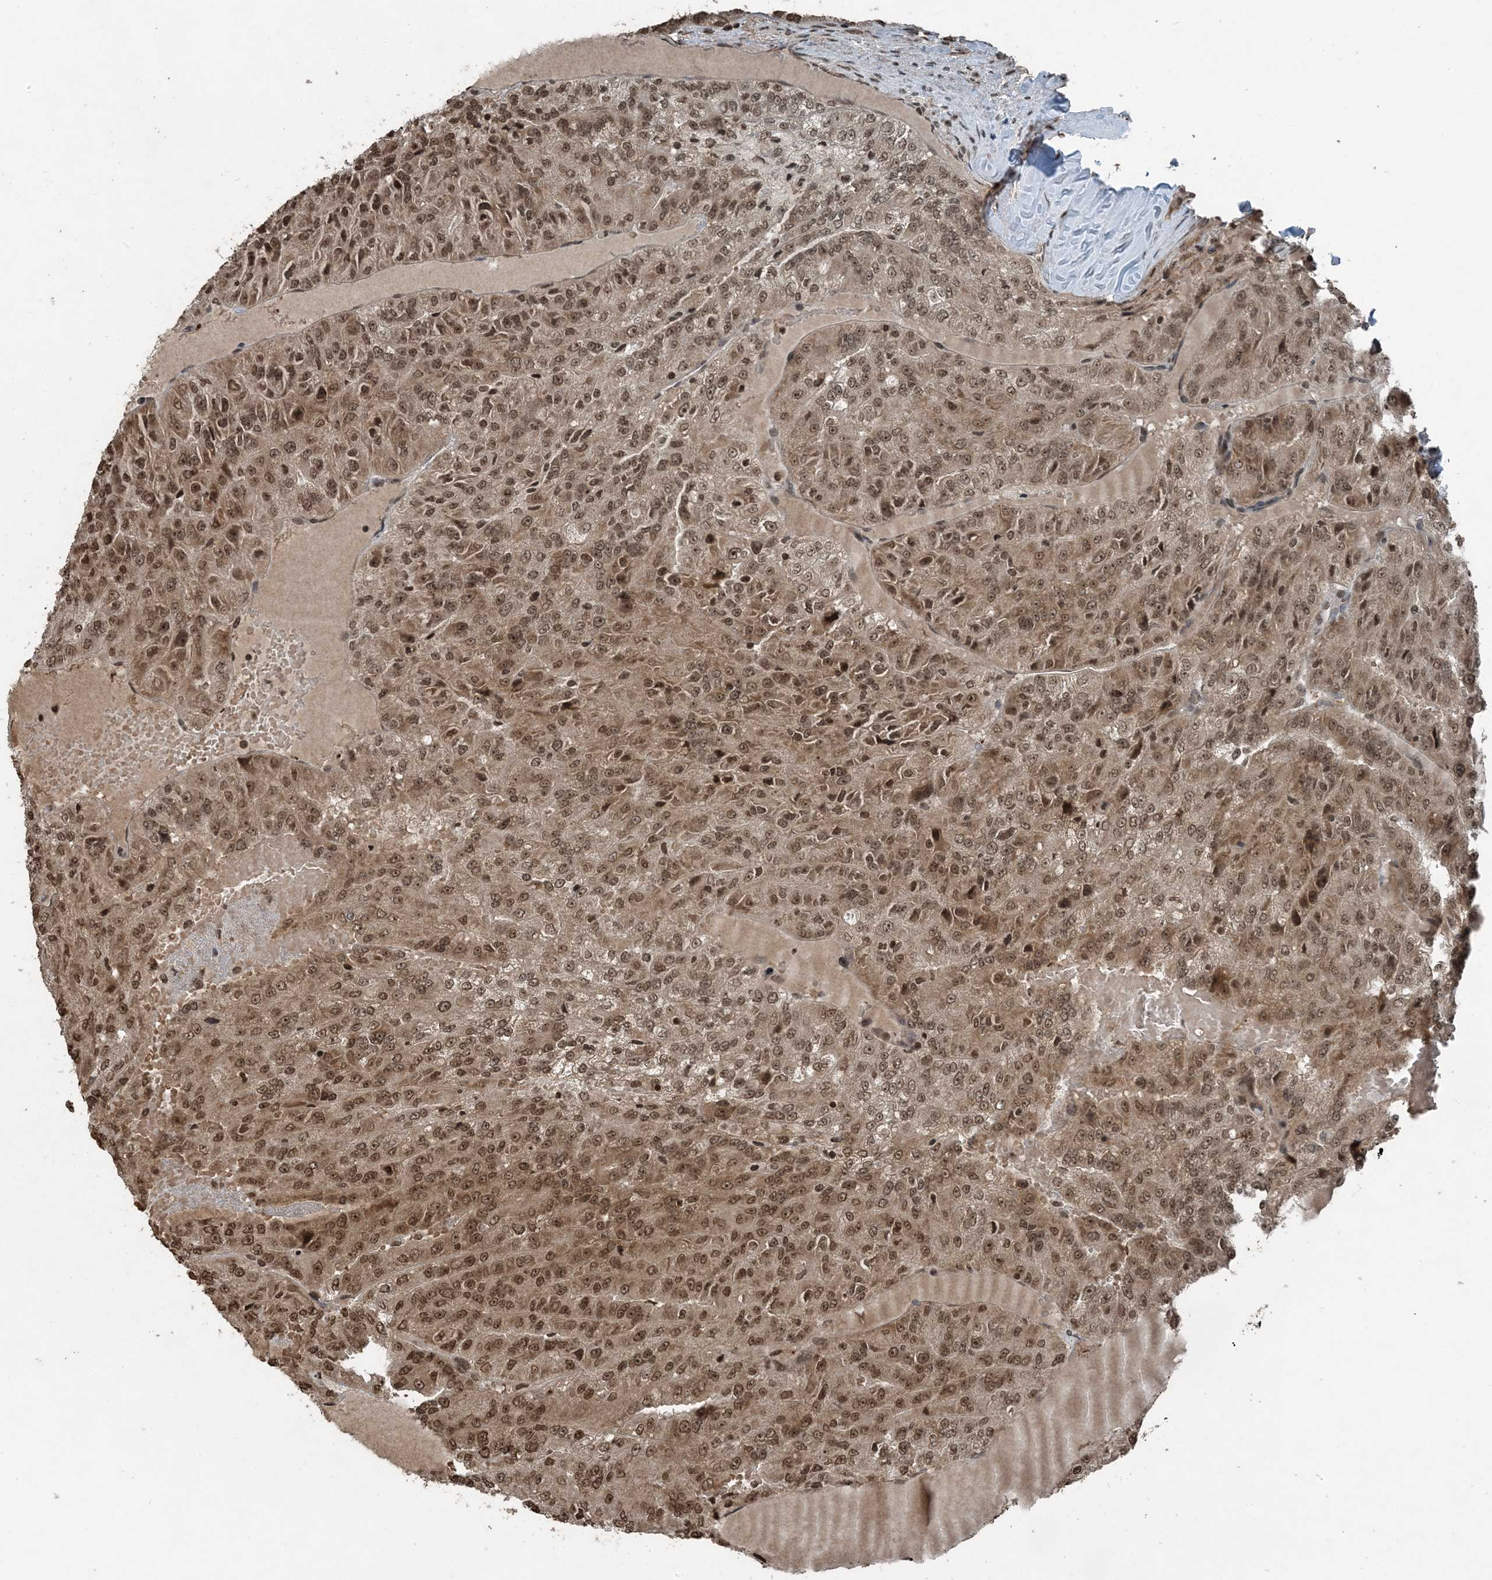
{"staining": {"intensity": "moderate", "quantity": ">75%", "location": "cytoplasmic/membranous,nuclear"}, "tissue": "renal cancer", "cell_type": "Tumor cells", "image_type": "cancer", "snomed": [{"axis": "morphology", "description": "Adenocarcinoma, NOS"}, {"axis": "topography", "description": "Kidney"}], "caption": "Moderate cytoplasmic/membranous and nuclear expression for a protein is appreciated in about >75% of tumor cells of renal cancer using immunohistochemistry.", "gene": "ZFAND2B", "patient": {"sex": "female", "age": 63}}